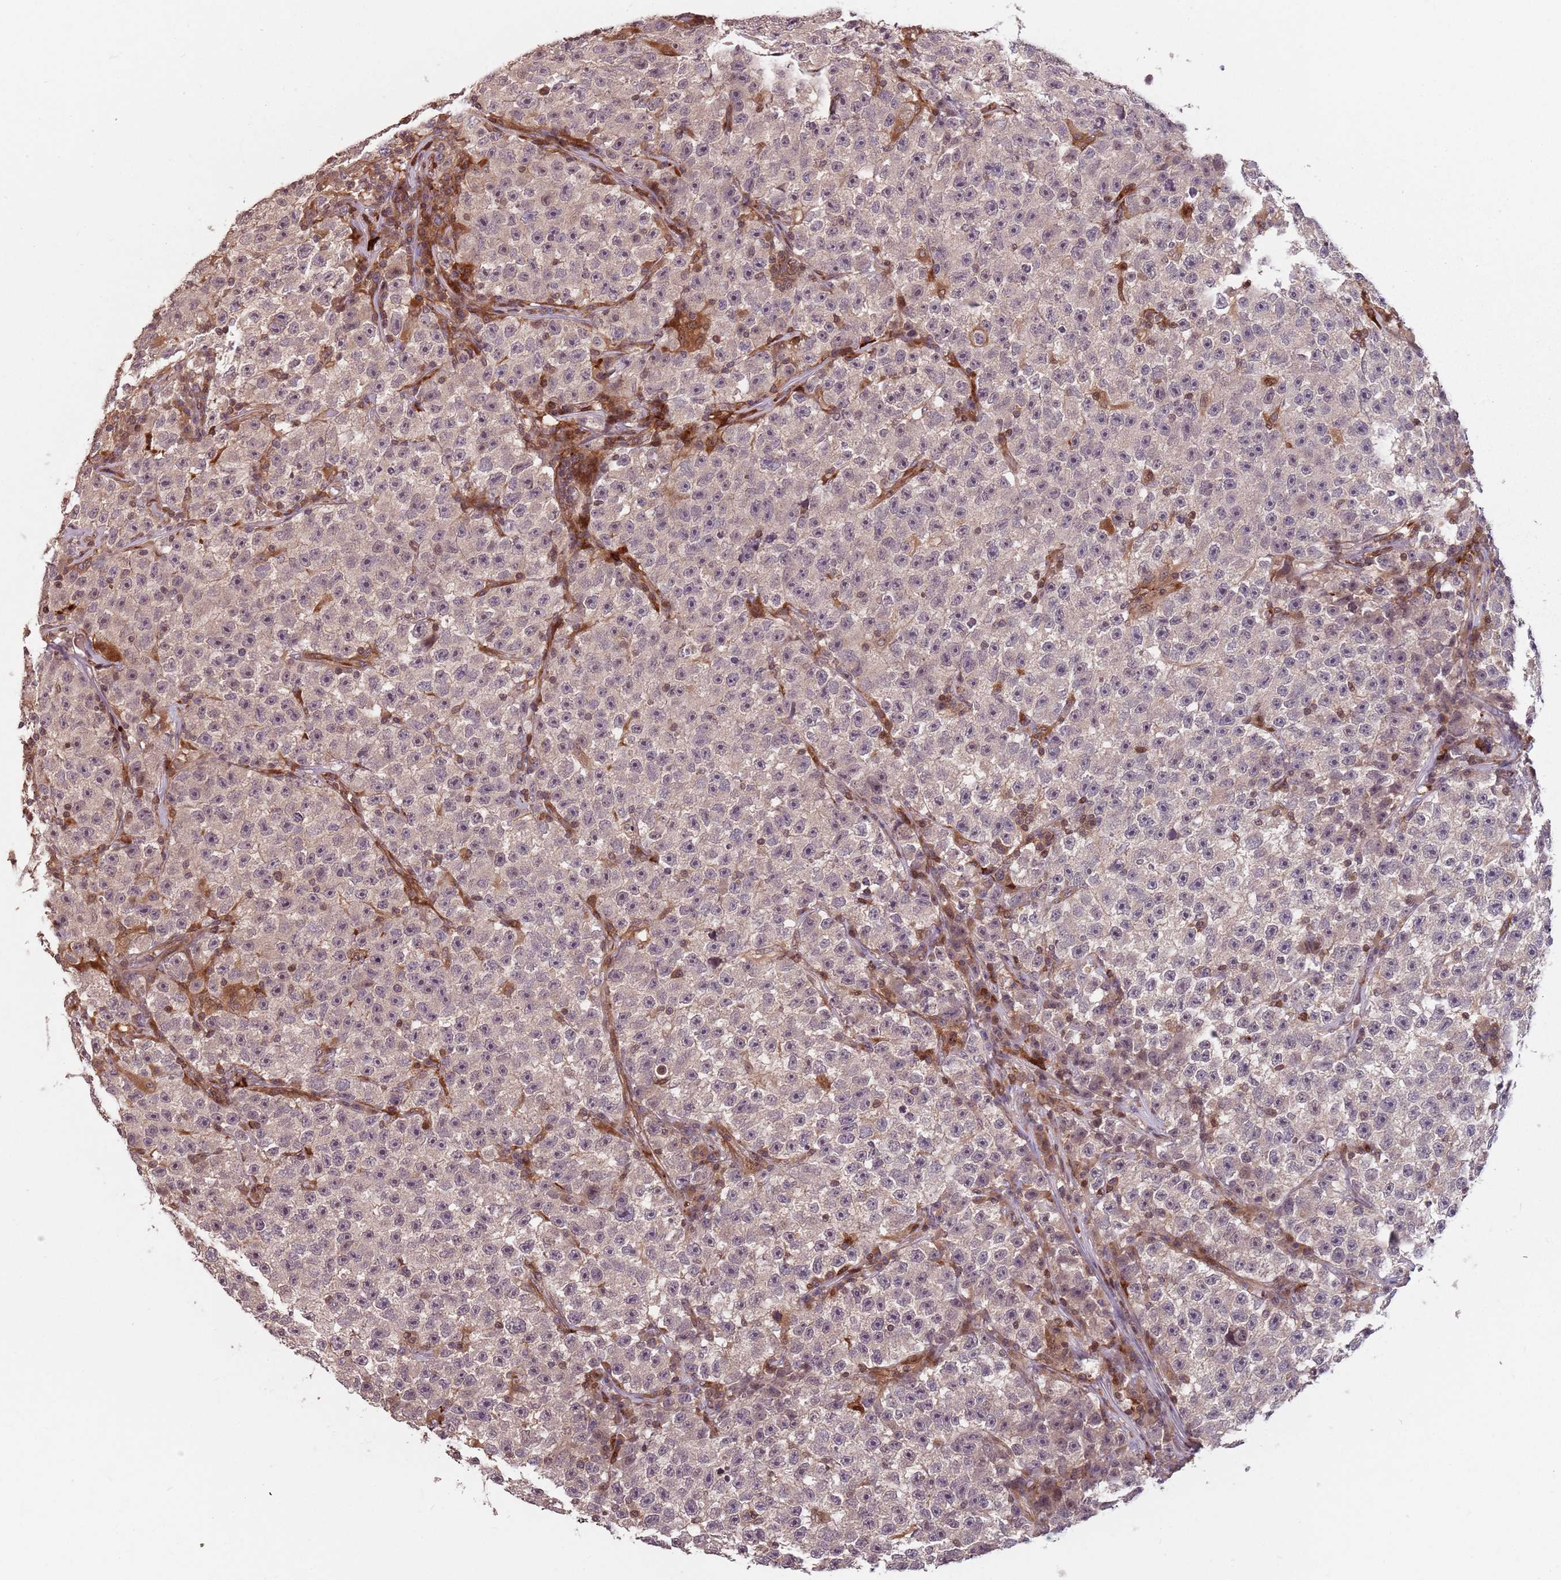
{"staining": {"intensity": "weak", "quantity": "<25%", "location": "cytoplasmic/membranous"}, "tissue": "testis cancer", "cell_type": "Tumor cells", "image_type": "cancer", "snomed": [{"axis": "morphology", "description": "Seminoma, NOS"}, {"axis": "topography", "description": "Testis"}], "caption": "This is an IHC histopathology image of testis cancer (seminoma). There is no staining in tumor cells.", "gene": "GPR180", "patient": {"sex": "male", "age": 22}}